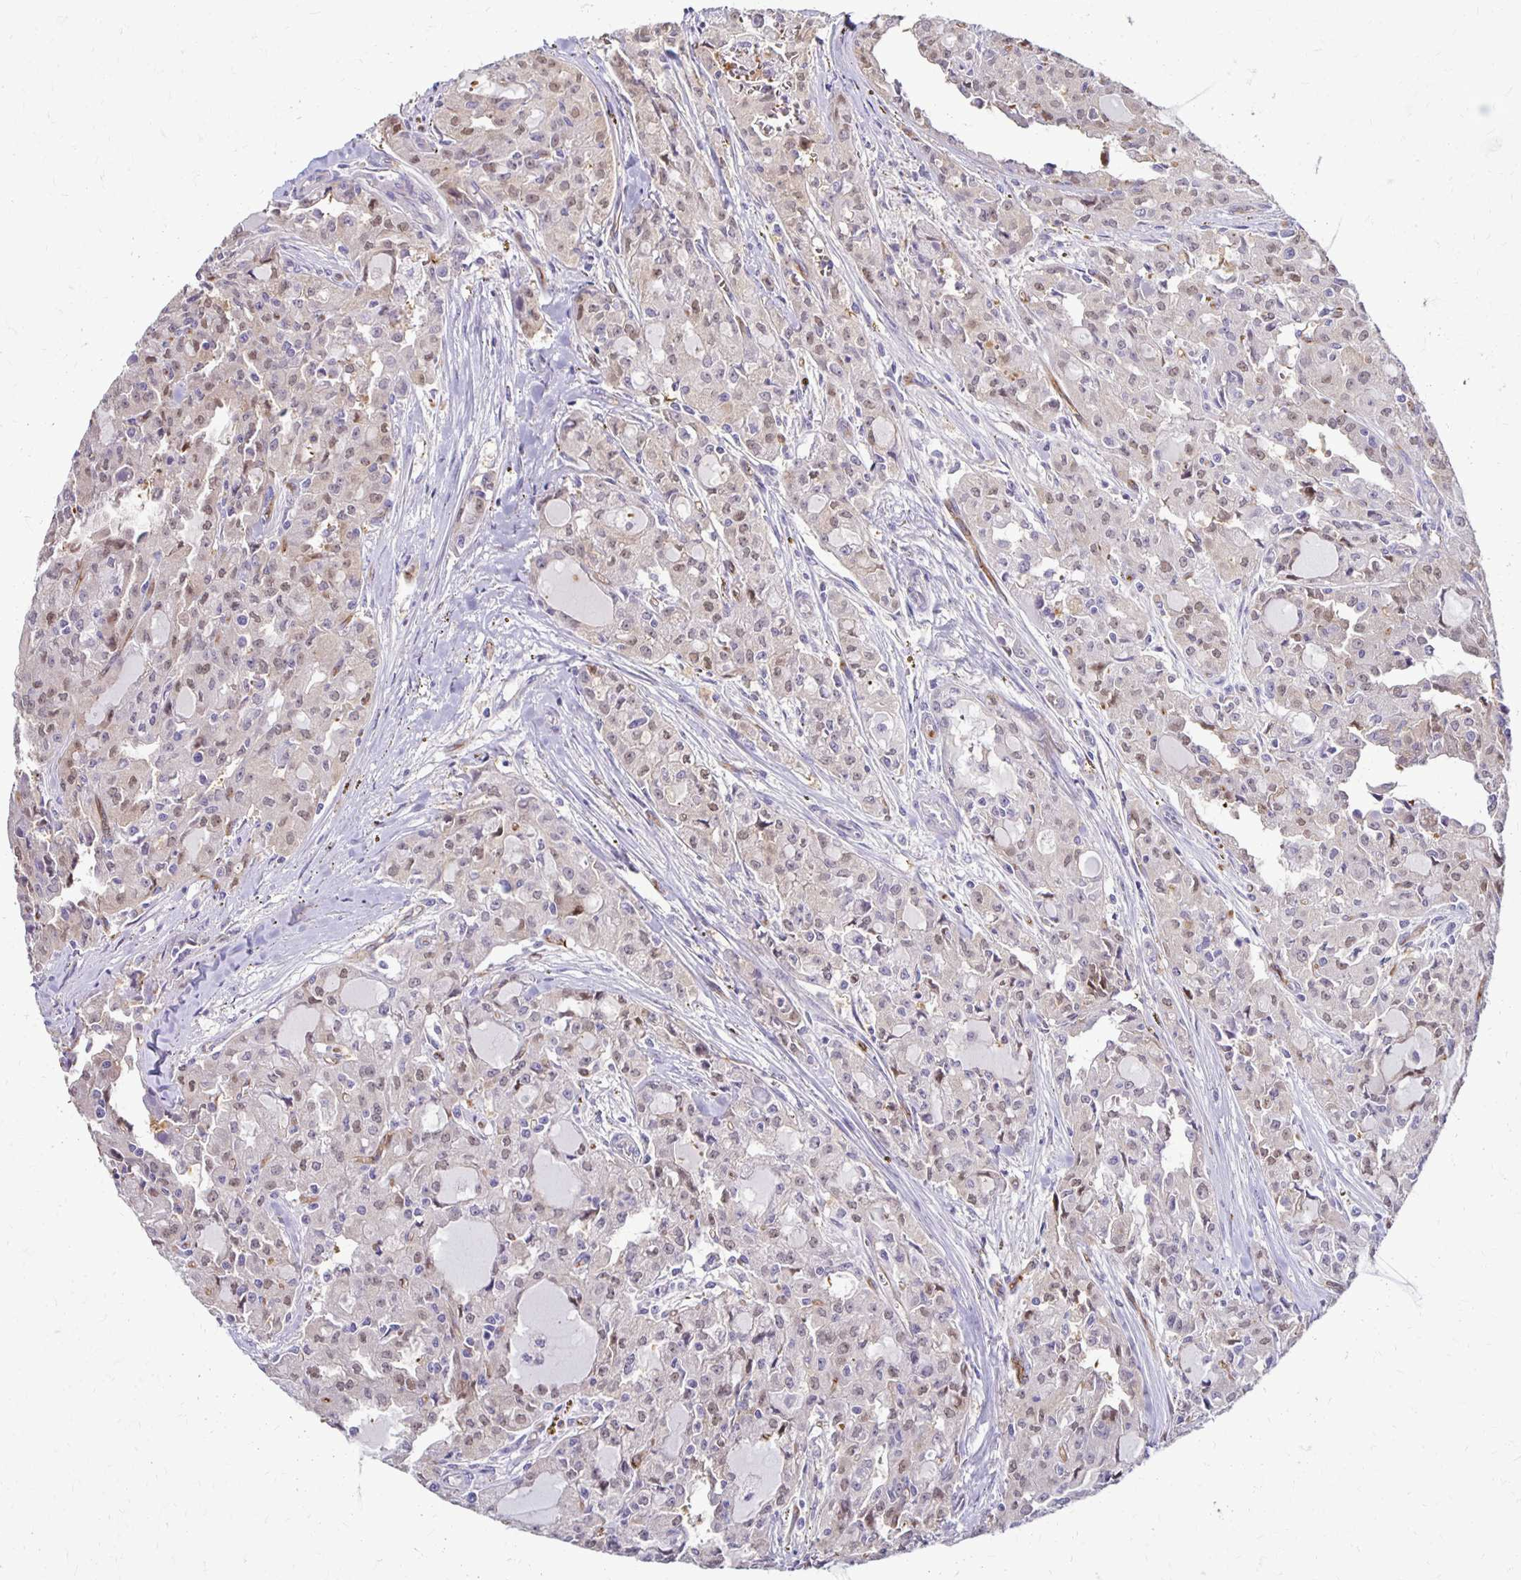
{"staining": {"intensity": "weak", "quantity": "<25%", "location": "nuclear"}, "tissue": "head and neck cancer", "cell_type": "Tumor cells", "image_type": "cancer", "snomed": [{"axis": "morphology", "description": "Adenocarcinoma, NOS"}, {"axis": "topography", "description": "Head-Neck"}], "caption": "Head and neck adenocarcinoma stained for a protein using immunohistochemistry (IHC) shows no expression tumor cells.", "gene": "TTYH1", "patient": {"sex": "male", "age": 64}}